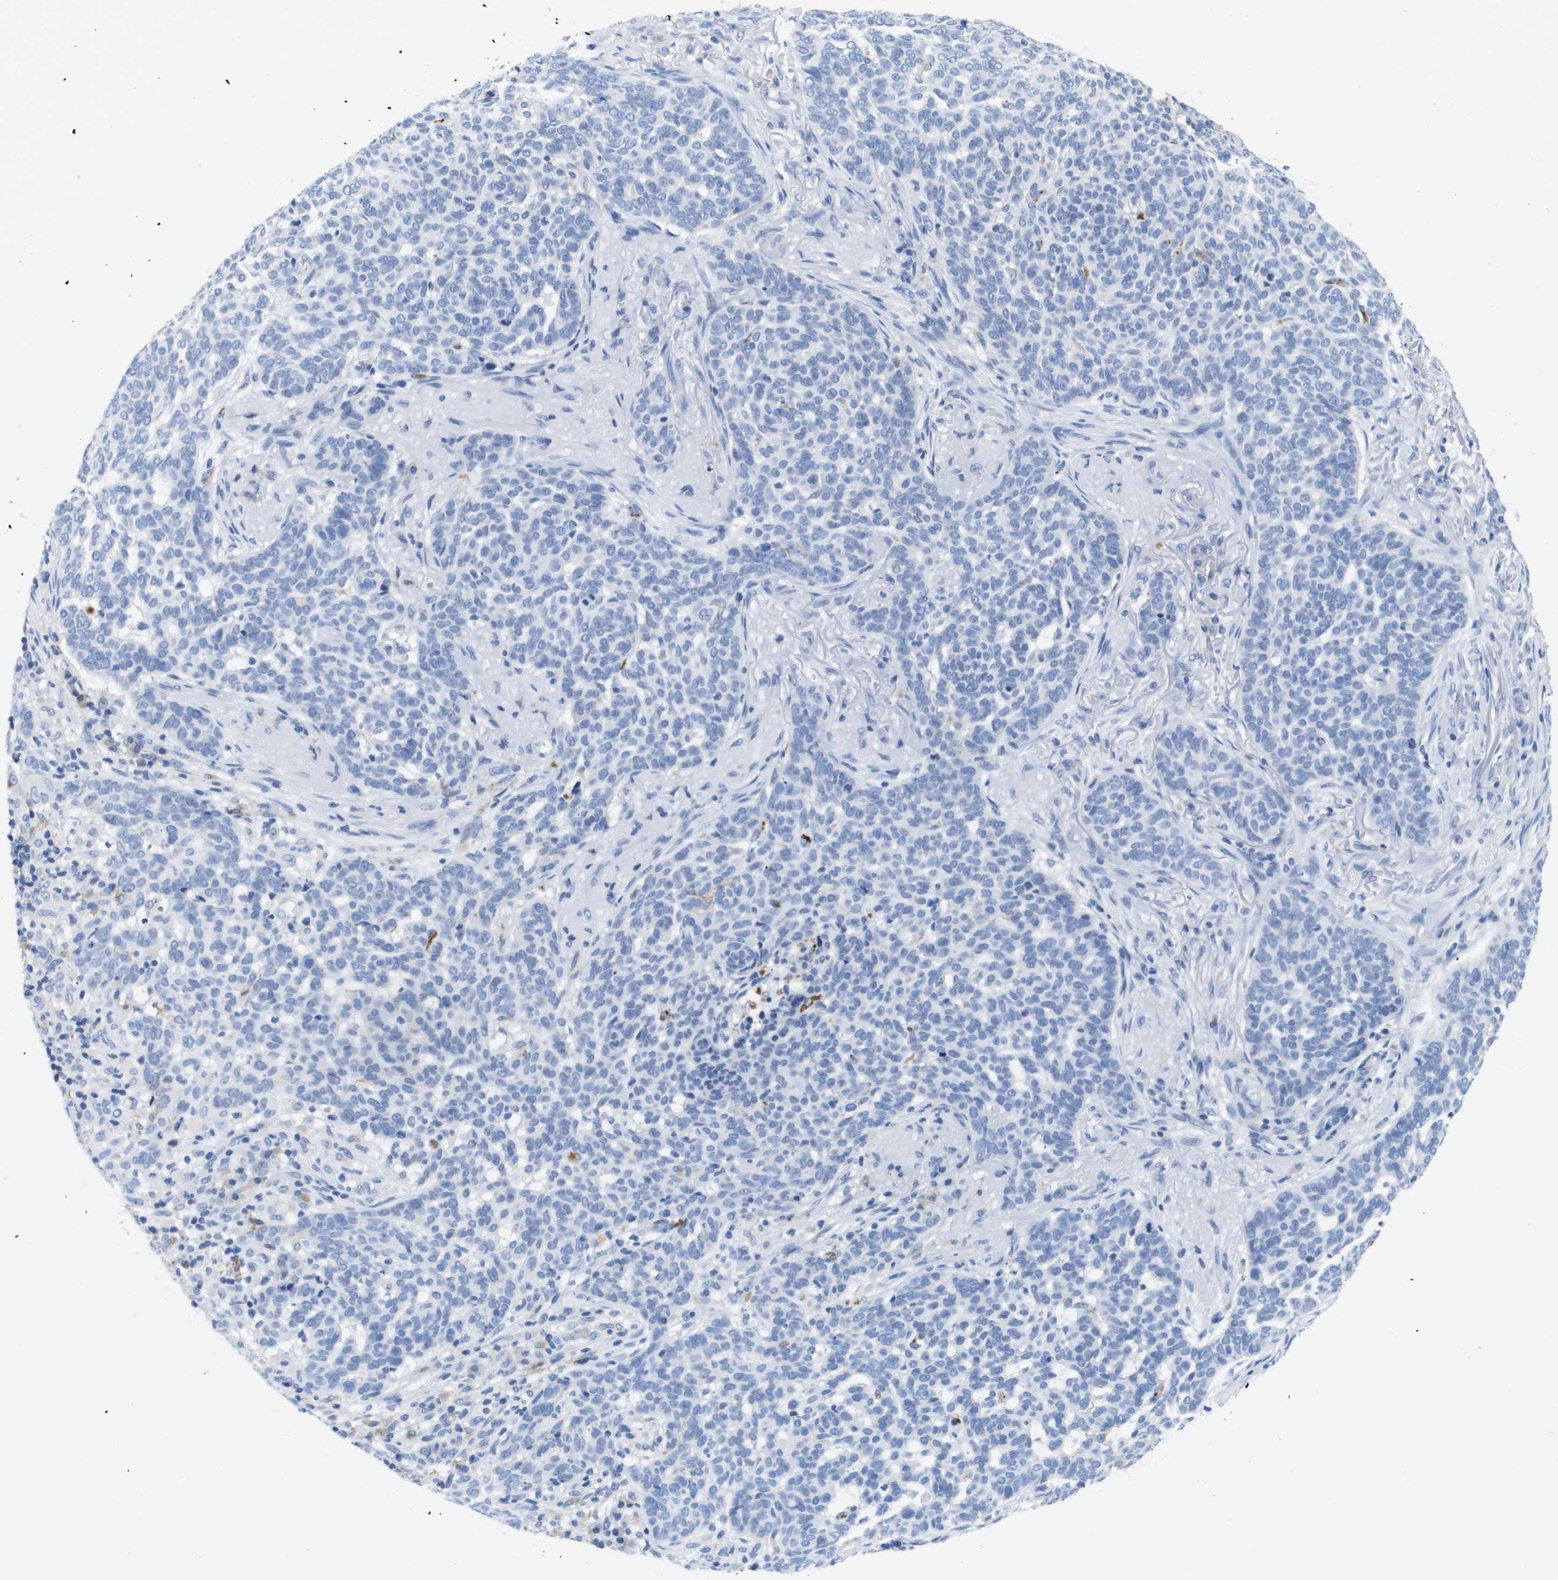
{"staining": {"intensity": "negative", "quantity": "none", "location": "none"}, "tissue": "skin cancer", "cell_type": "Tumor cells", "image_type": "cancer", "snomed": [{"axis": "morphology", "description": "Basal cell carcinoma"}, {"axis": "topography", "description": "Skin"}], "caption": "Protein analysis of skin cancer displays no significant expression in tumor cells.", "gene": "MS4A1", "patient": {"sex": "male", "age": 85}}